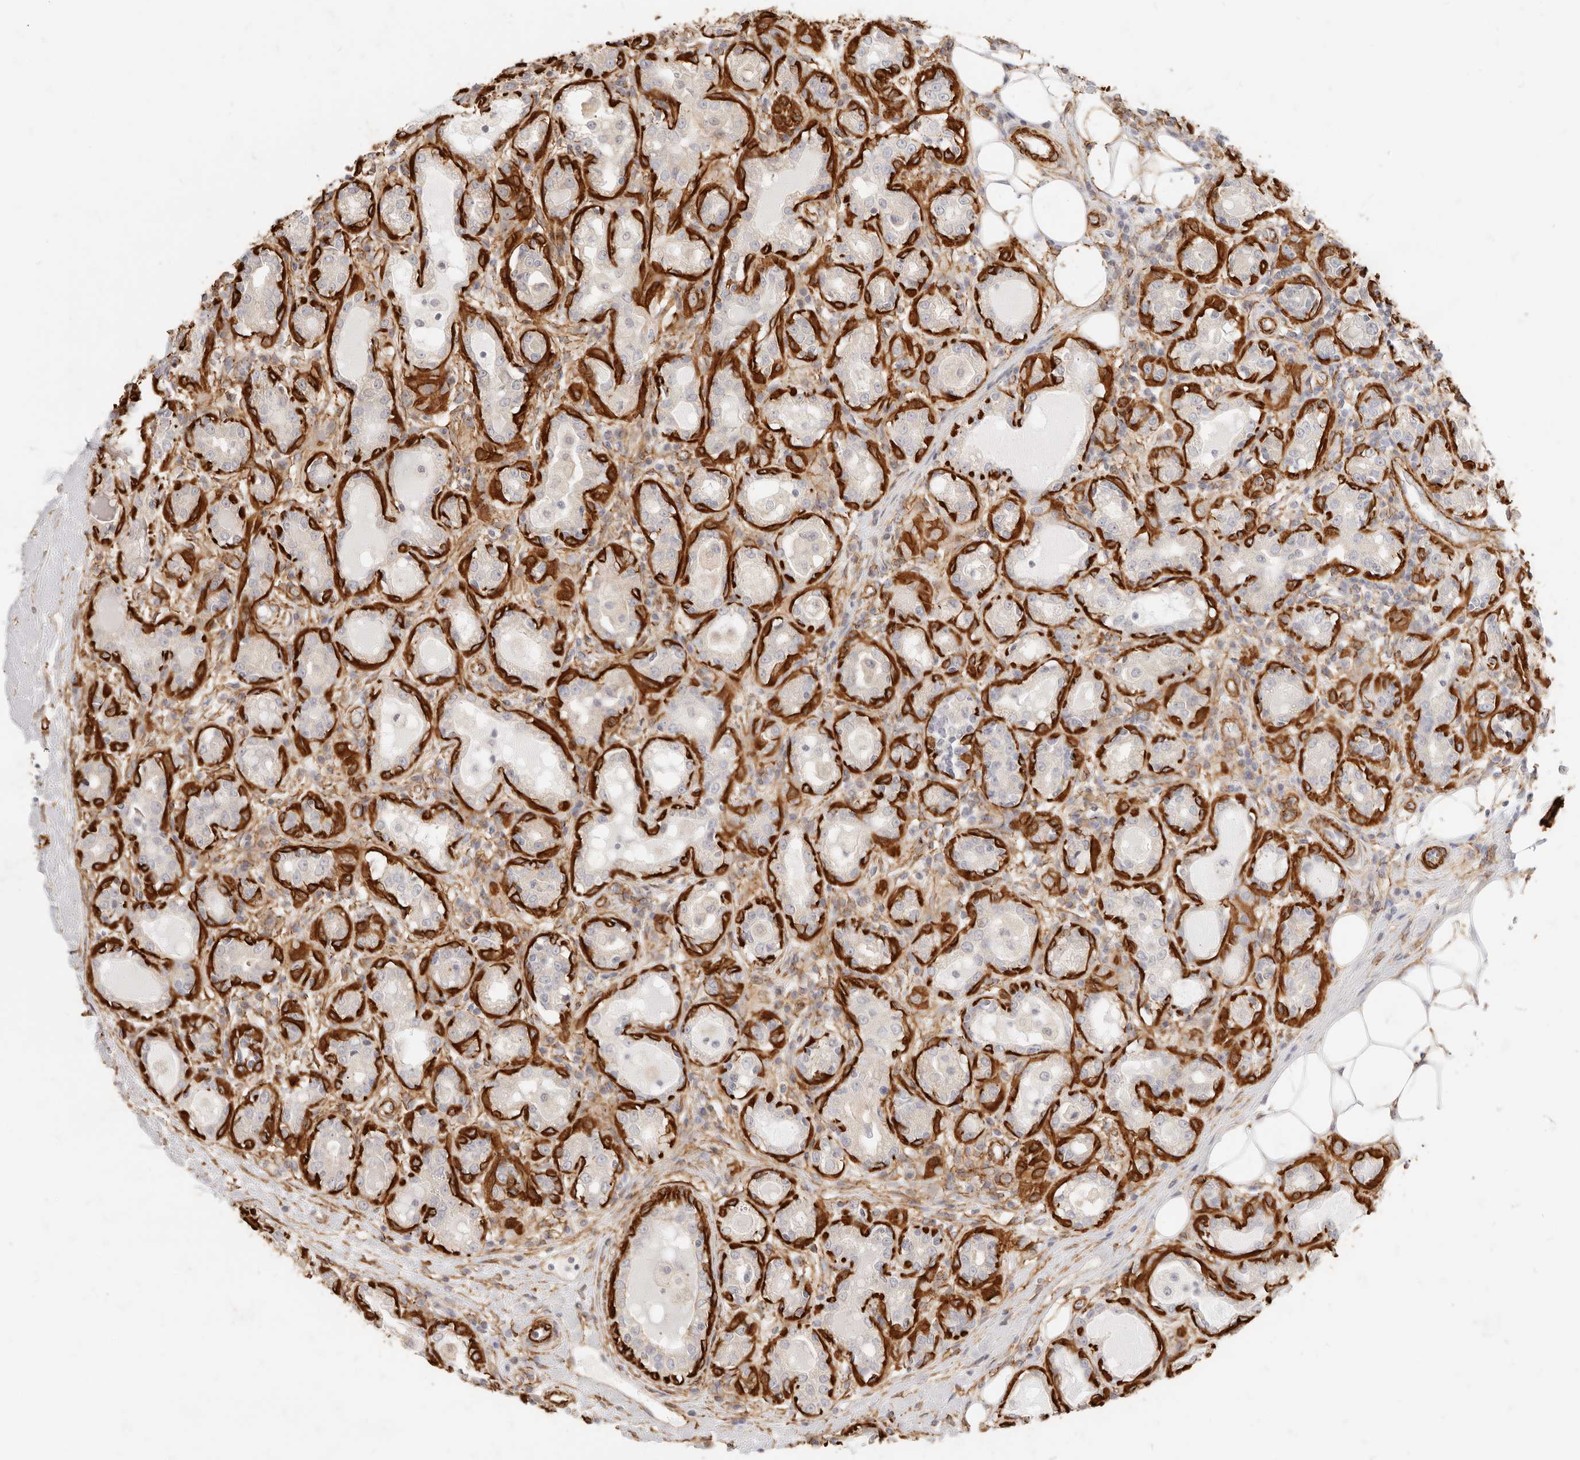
{"staining": {"intensity": "negative", "quantity": "none", "location": "none"}, "tissue": "breast cancer", "cell_type": "Tumor cells", "image_type": "cancer", "snomed": [{"axis": "morphology", "description": "Duct carcinoma"}, {"axis": "topography", "description": "Breast"}], "caption": "This histopathology image is of breast cancer (infiltrating ductal carcinoma) stained with immunohistochemistry to label a protein in brown with the nuclei are counter-stained blue. There is no staining in tumor cells.", "gene": "TMTC2", "patient": {"sex": "female", "age": 27}}